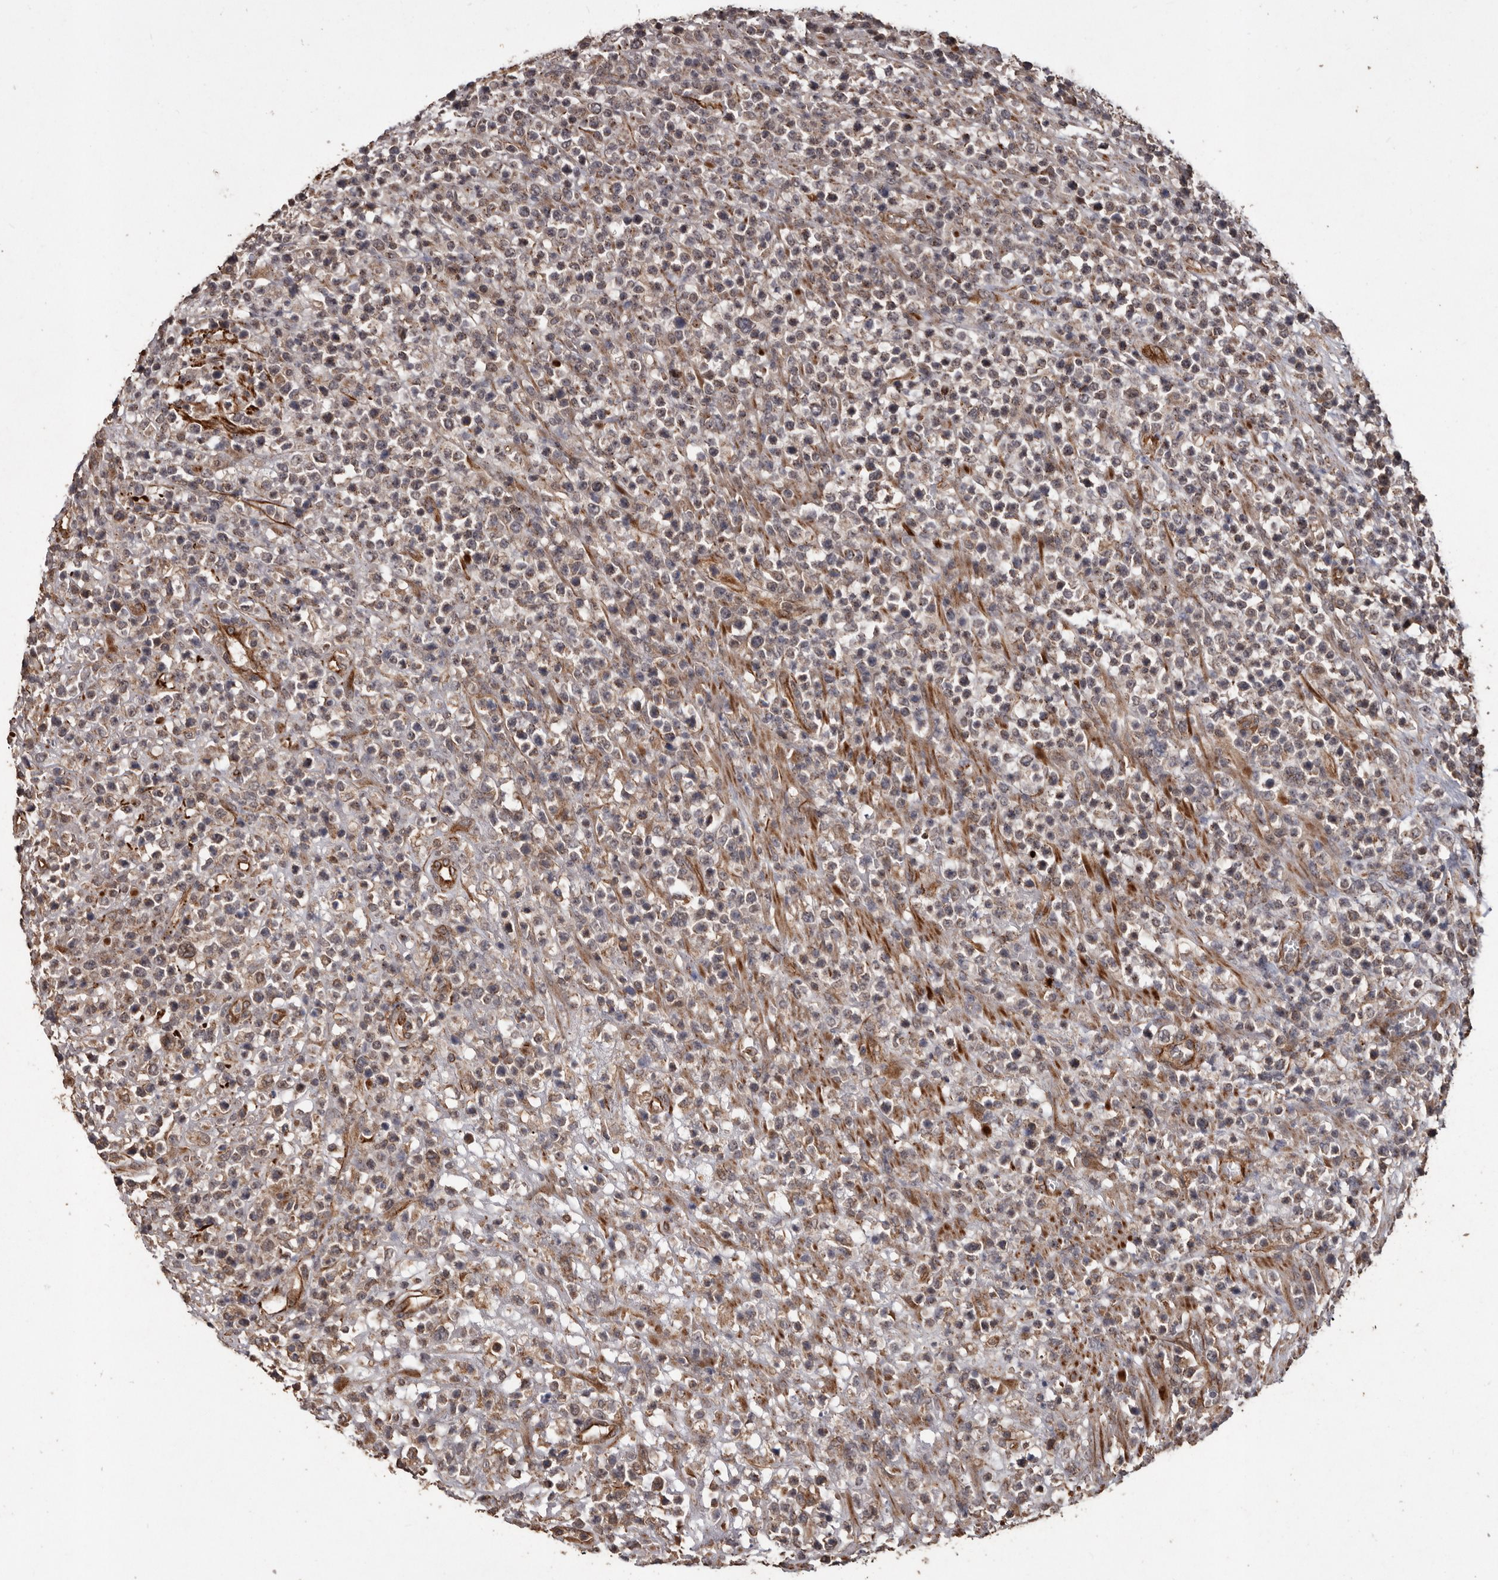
{"staining": {"intensity": "negative", "quantity": "none", "location": "none"}, "tissue": "lymphoma", "cell_type": "Tumor cells", "image_type": "cancer", "snomed": [{"axis": "morphology", "description": "Malignant lymphoma, non-Hodgkin's type, High grade"}, {"axis": "topography", "description": "Colon"}], "caption": "Tumor cells are negative for brown protein staining in malignant lymphoma, non-Hodgkin's type (high-grade).", "gene": "BRAT1", "patient": {"sex": "female", "age": 53}}